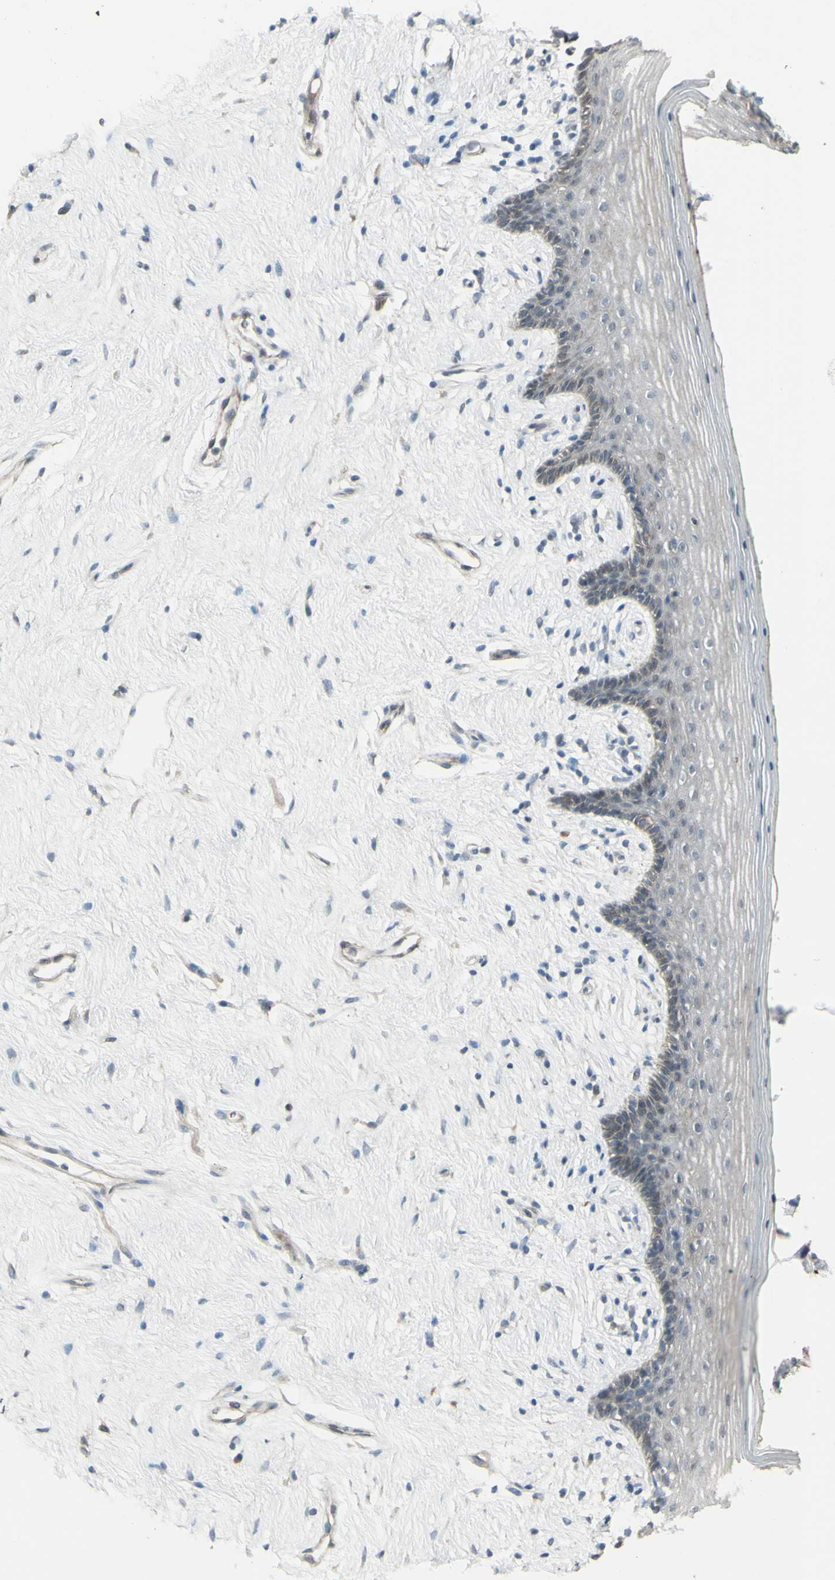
{"staining": {"intensity": "weak", "quantity": "<25%", "location": "cytoplasmic/membranous"}, "tissue": "vagina", "cell_type": "Squamous epithelial cells", "image_type": "normal", "snomed": [{"axis": "morphology", "description": "Normal tissue, NOS"}, {"axis": "topography", "description": "Vagina"}], "caption": "Human vagina stained for a protein using immunohistochemistry (IHC) displays no expression in squamous epithelial cells.", "gene": "GRAMD1B", "patient": {"sex": "female", "age": 44}}